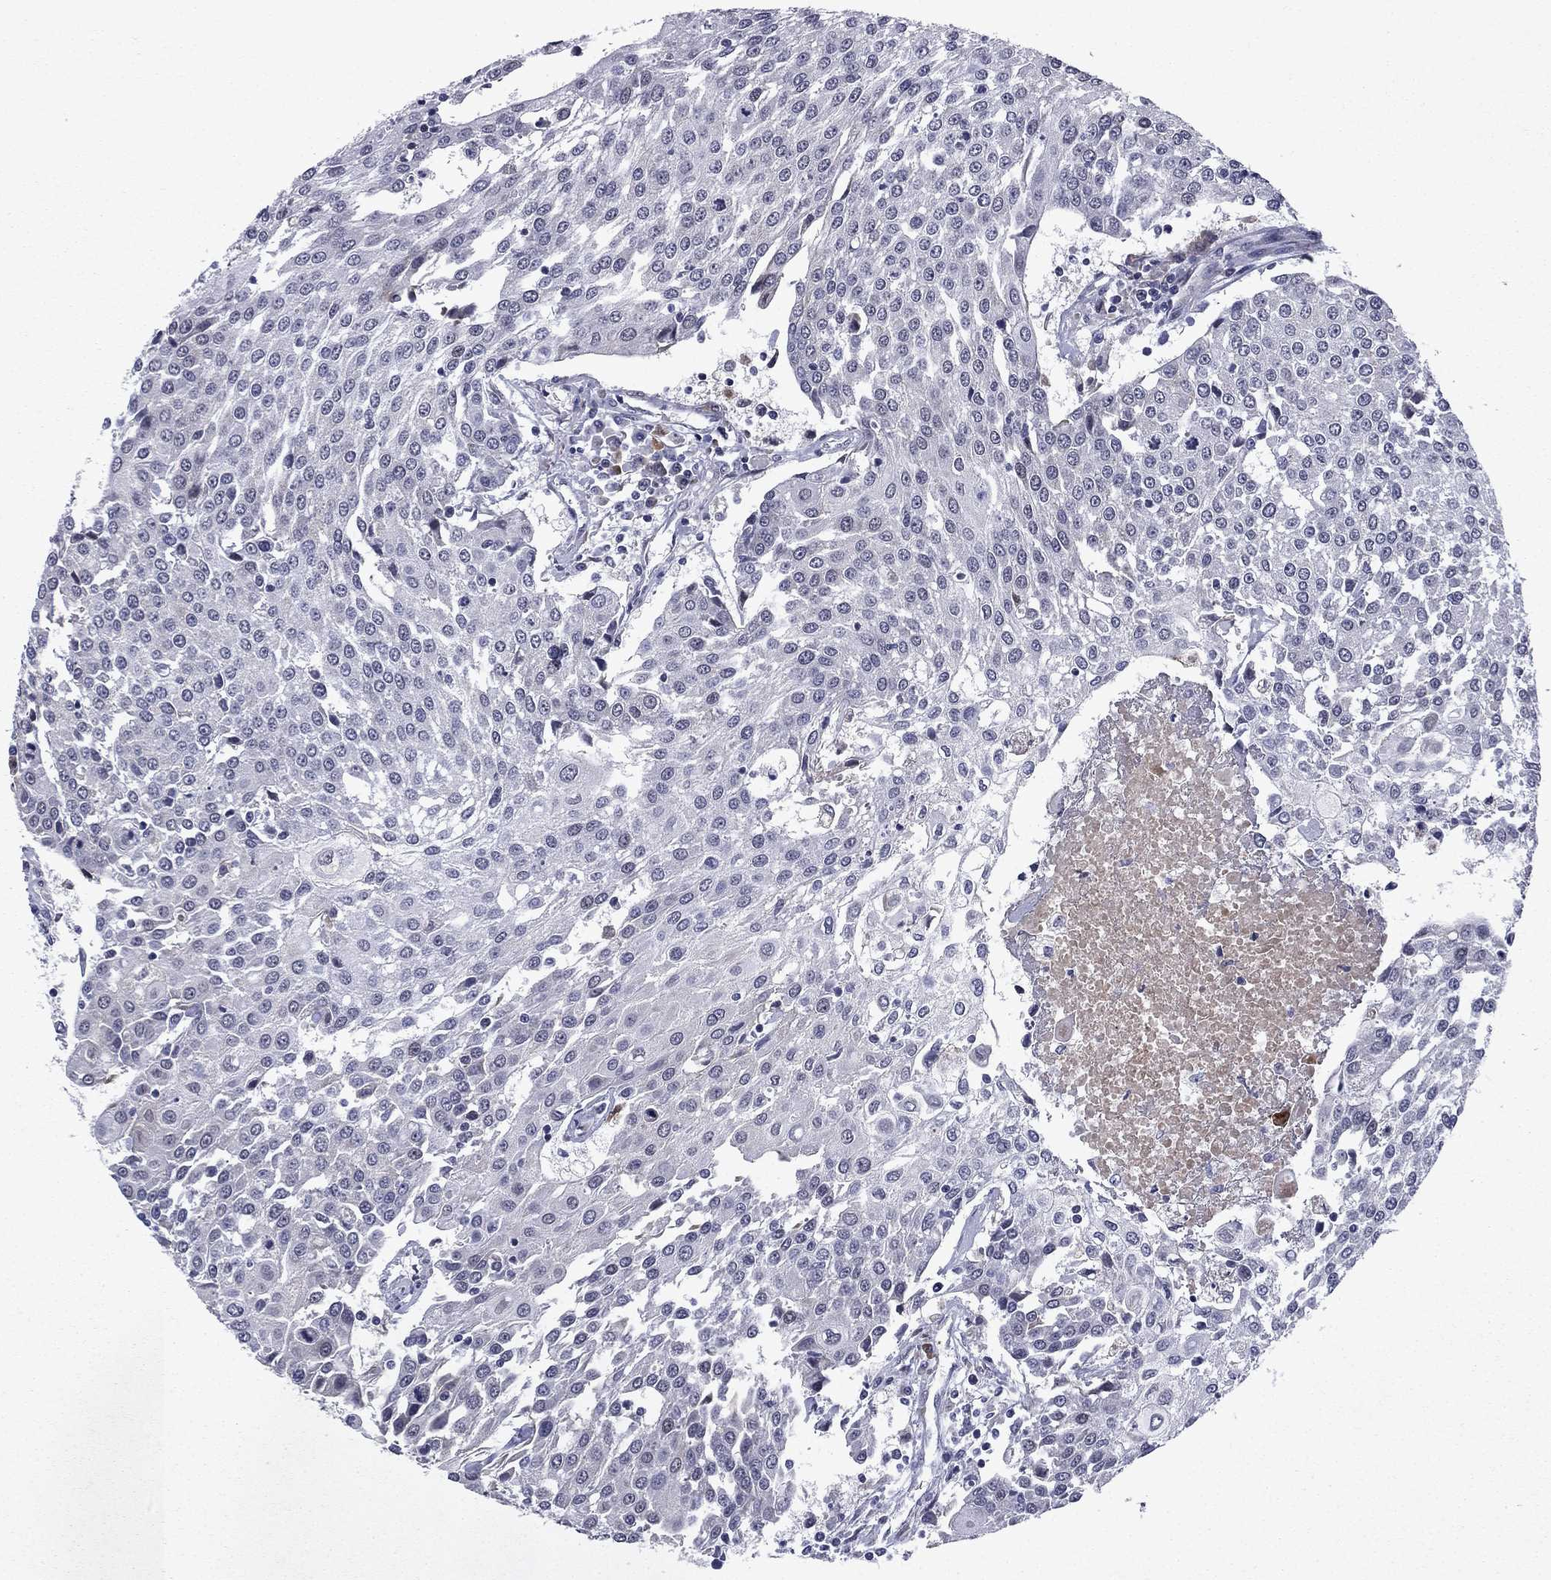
{"staining": {"intensity": "negative", "quantity": "none", "location": "none"}, "tissue": "urothelial cancer", "cell_type": "Tumor cells", "image_type": "cancer", "snomed": [{"axis": "morphology", "description": "Urothelial carcinoma, High grade"}, {"axis": "topography", "description": "Urinary bladder"}], "caption": "Immunohistochemistry photomicrograph of urothelial cancer stained for a protein (brown), which exhibits no staining in tumor cells.", "gene": "ECM1", "patient": {"sex": "female", "age": 85}}